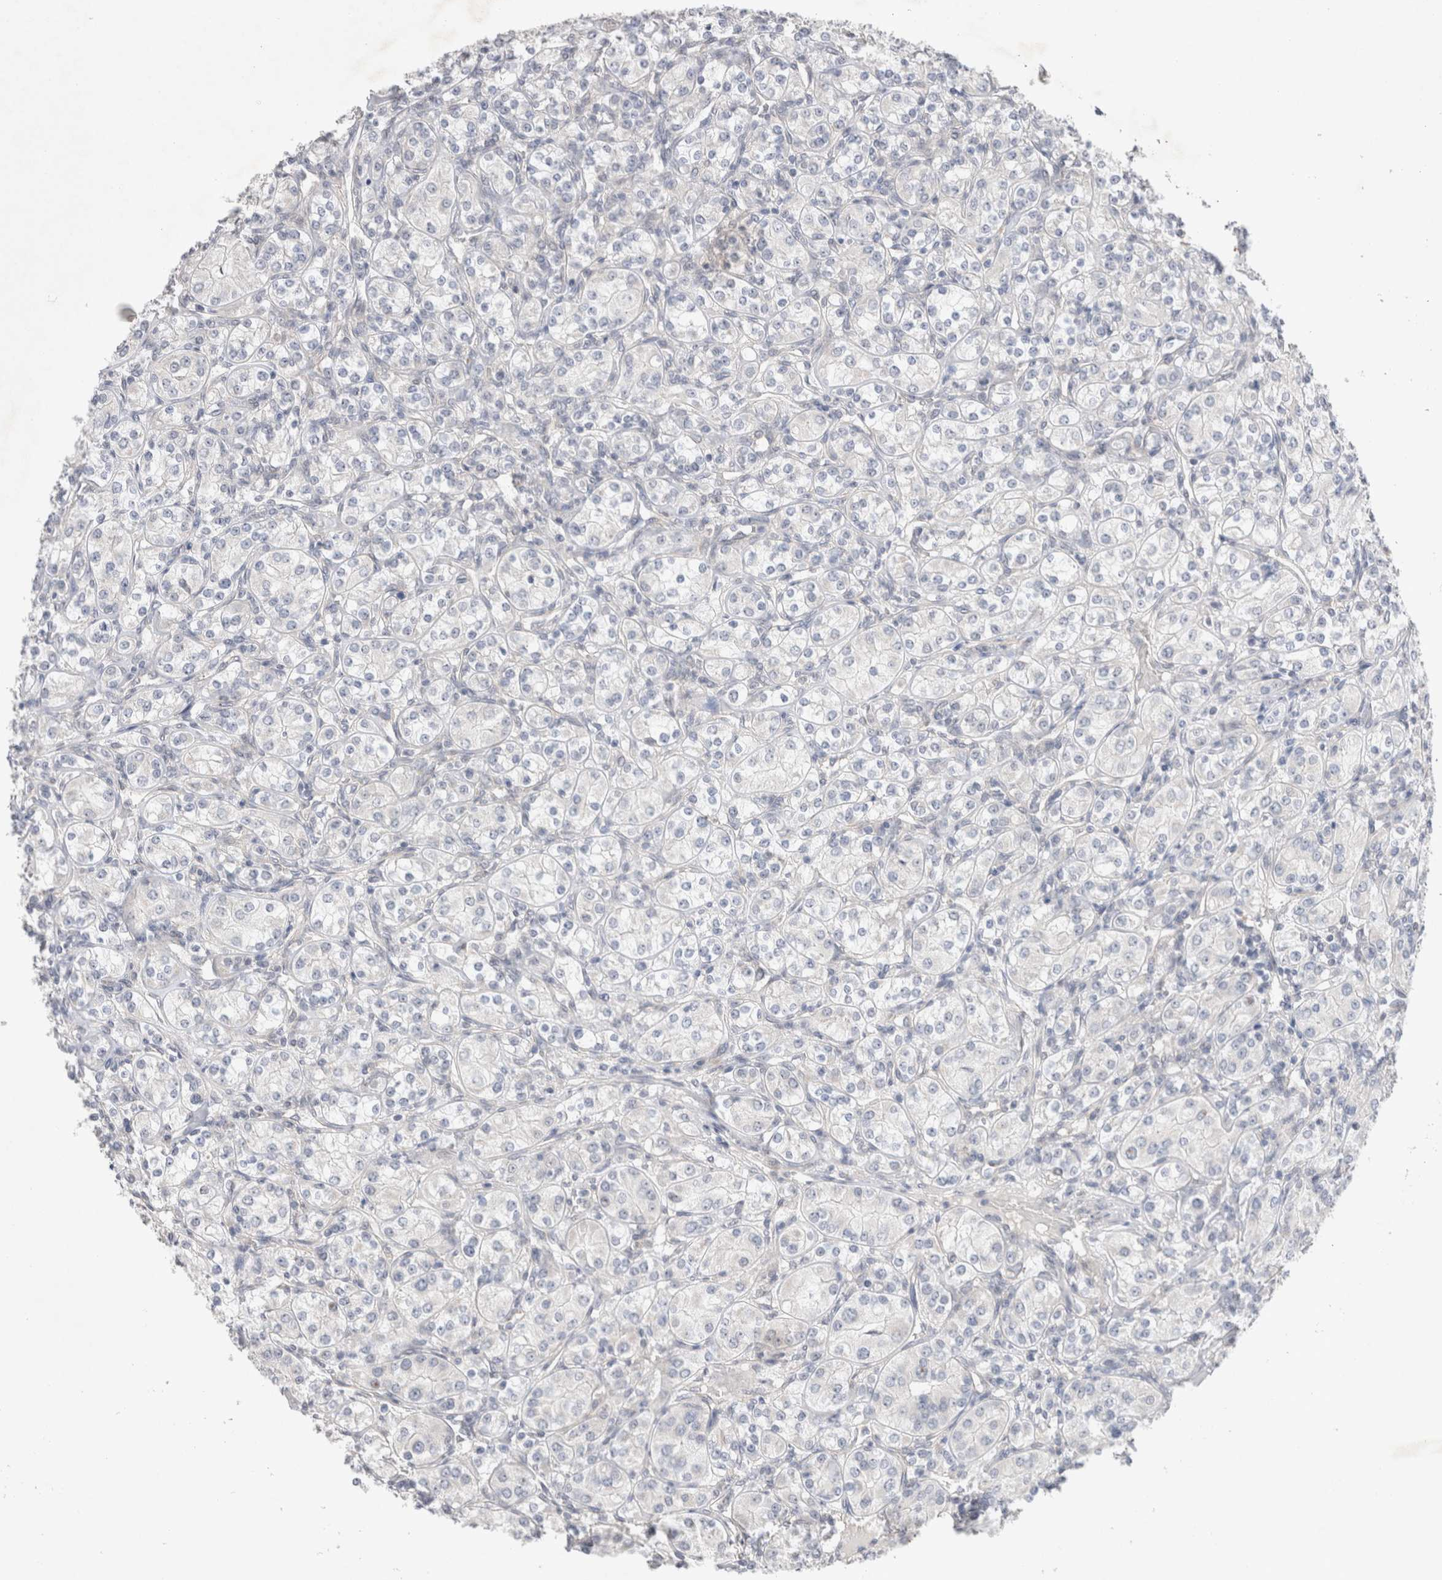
{"staining": {"intensity": "negative", "quantity": "none", "location": "none"}, "tissue": "renal cancer", "cell_type": "Tumor cells", "image_type": "cancer", "snomed": [{"axis": "morphology", "description": "Adenocarcinoma, NOS"}, {"axis": "topography", "description": "Kidney"}], "caption": "A high-resolution photomicrograph shows IHC staining of renal cancer, which displays no significant staining in tumor cells.", "gene": "BICD2", "patient": {"sex": "male", "age": 77}}